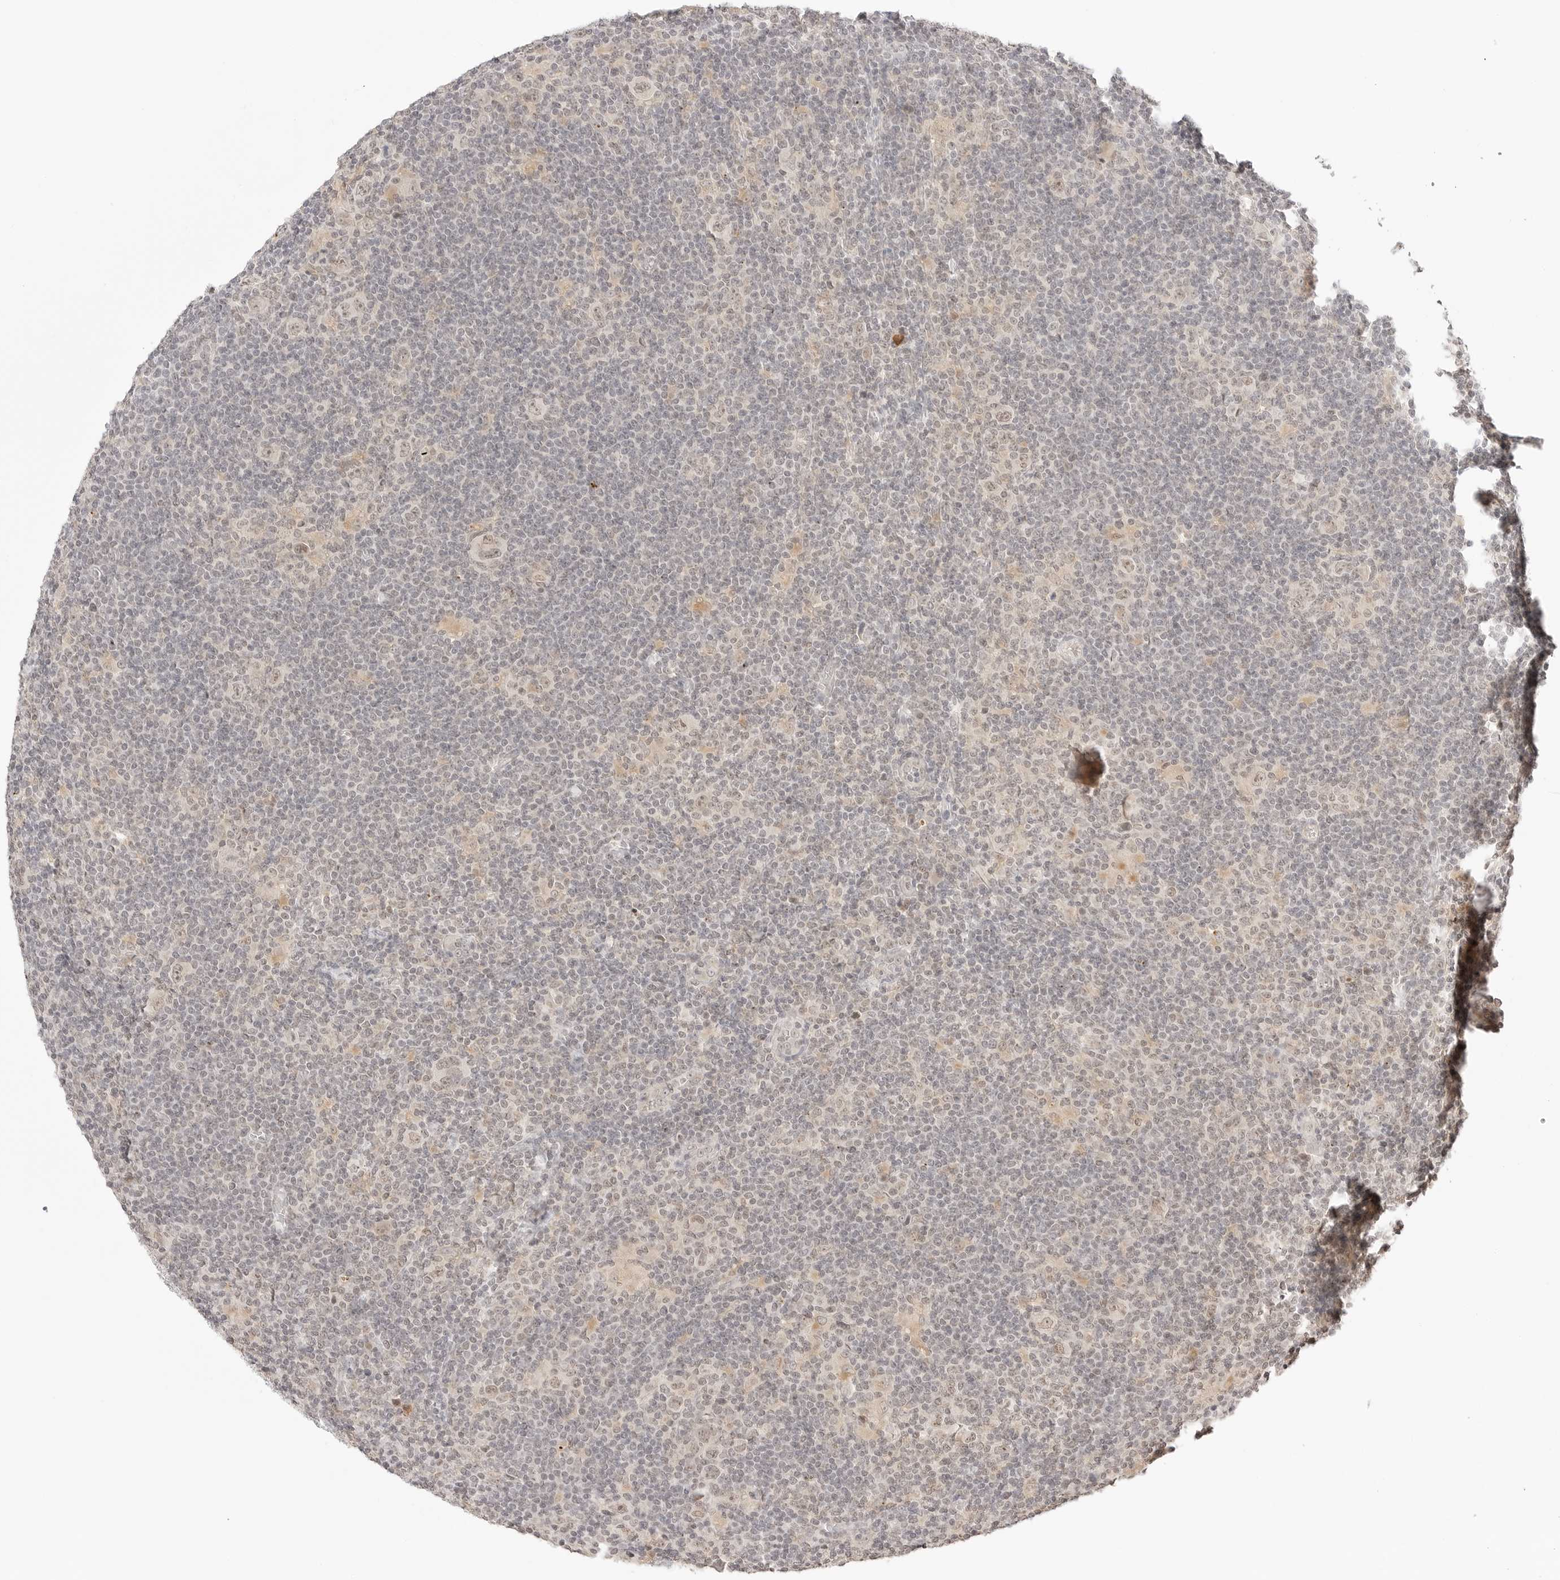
{"staining": {"intensity": "weak", "quantity": ">75%", "location": "nuclear"}, "tissue": "lymphoma", "cell_type": "Tumor cells", "image_type": "cancer", "snomed": [{"axis": "morphology", "description": "Hodgkin's disease, NOS"}, {"axis": "topography", "description": "Lymph node"}], "caption": "IHC micrograph of lymphoma stained for a protein (brown), which demonstrates low levels of weak nuclear positivity in approximately >75% of tumor cells.", "gene": "SEPTIN4", "patient": {"sex": "female", "age": 57}}